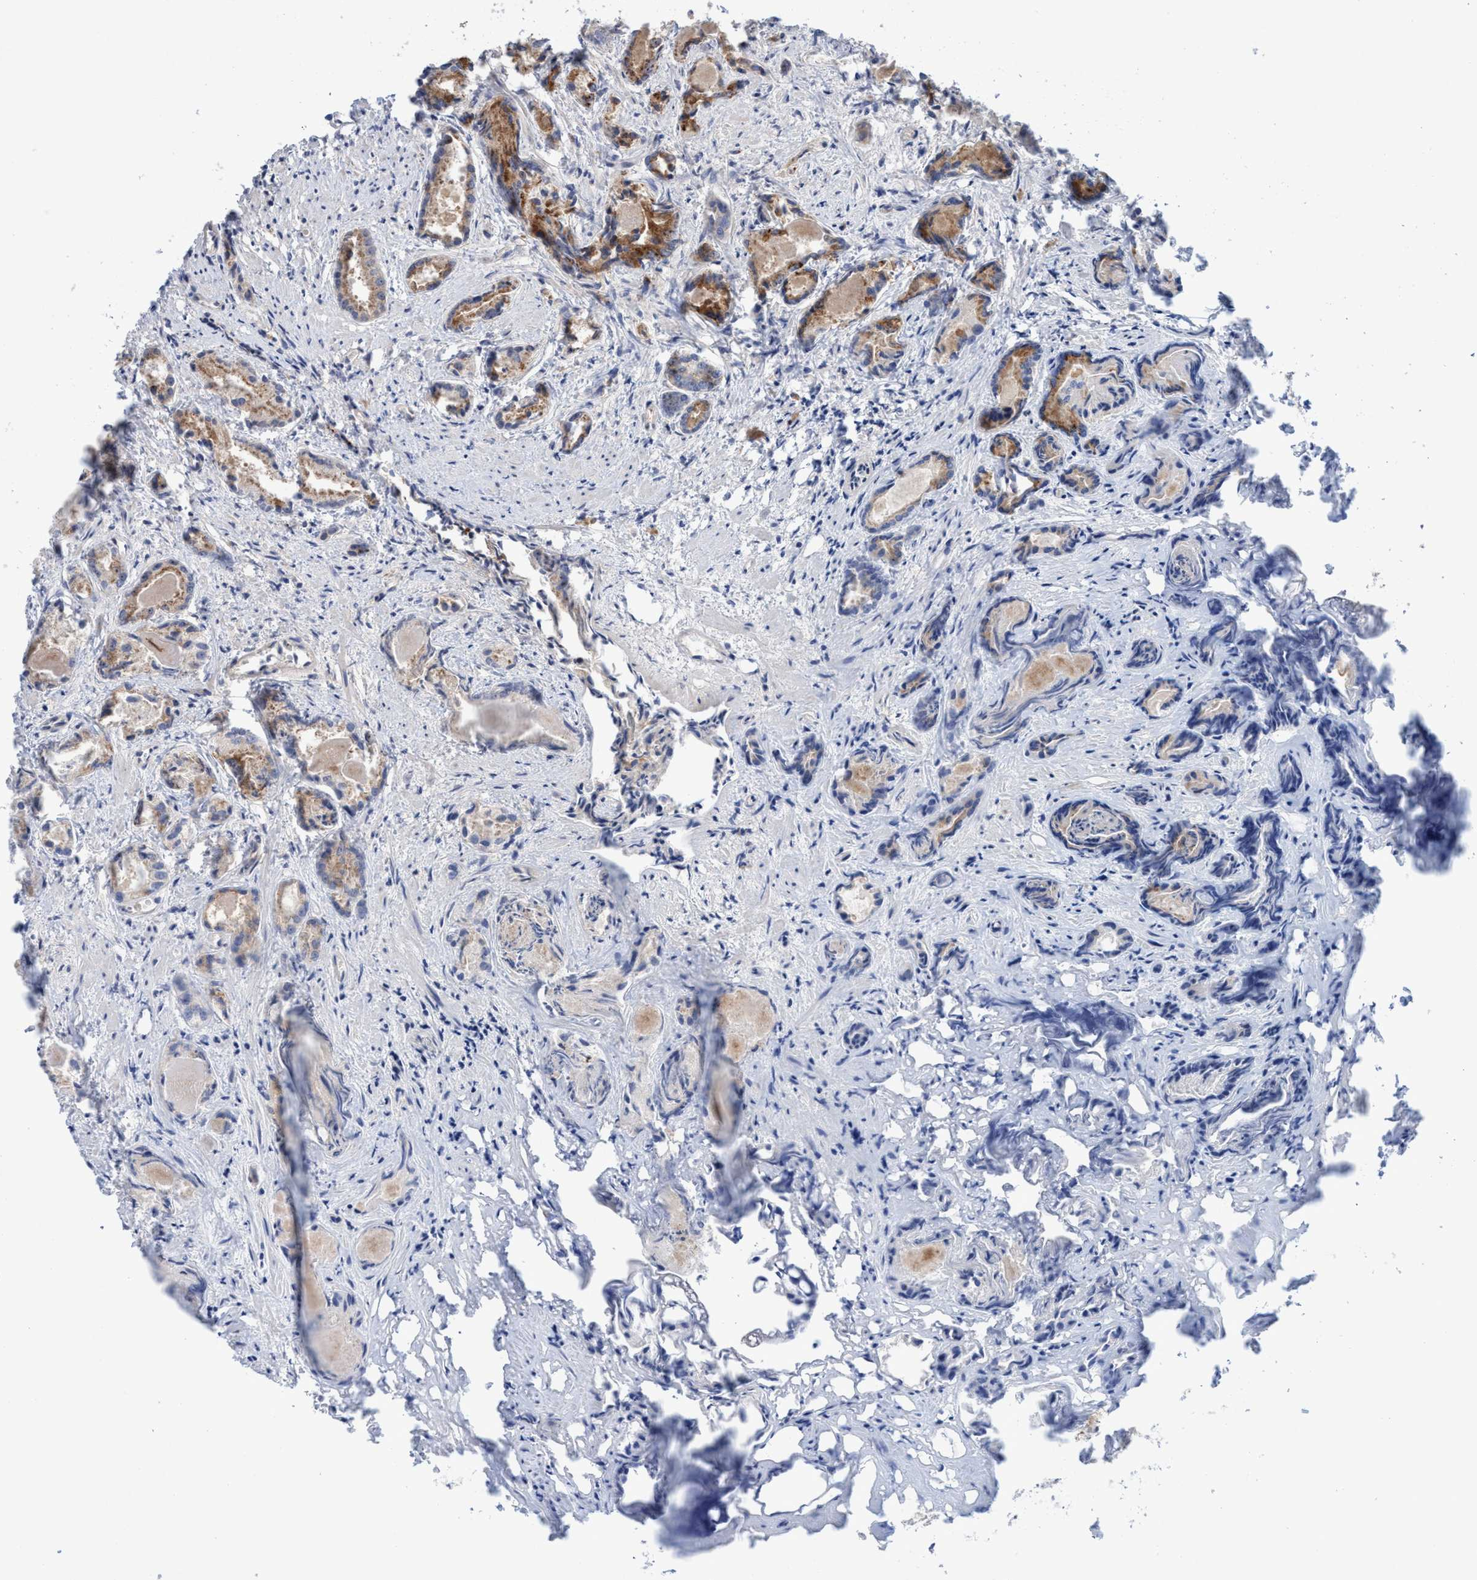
{"staining": {"intensity": "moderate", "quantity": ">75%", "location": "cytoplasmic/membranous"}, "tissue": "prostate cancer", "cell_type": "Tumor cells", "image_type": "cancer", "snomed": [{"axis": "morphology", "description": "Adenocarcinoma, Low grade"}, {"axis": "topography", "description": "Prostate"}], "caption": "Immunohistochemistry (IHC) image of neoplastic tissue: prostate cancer stained using immunohistochemistry (IHC) demonstrates medium levels of moderate protein expression localized specifically in the cytoplasmic/membranous of tumor cells, appearing as a cytoplasmic/membranous brown color.", "gene": "P2RY14", "patient": {"sex": "male", "age": 72}}